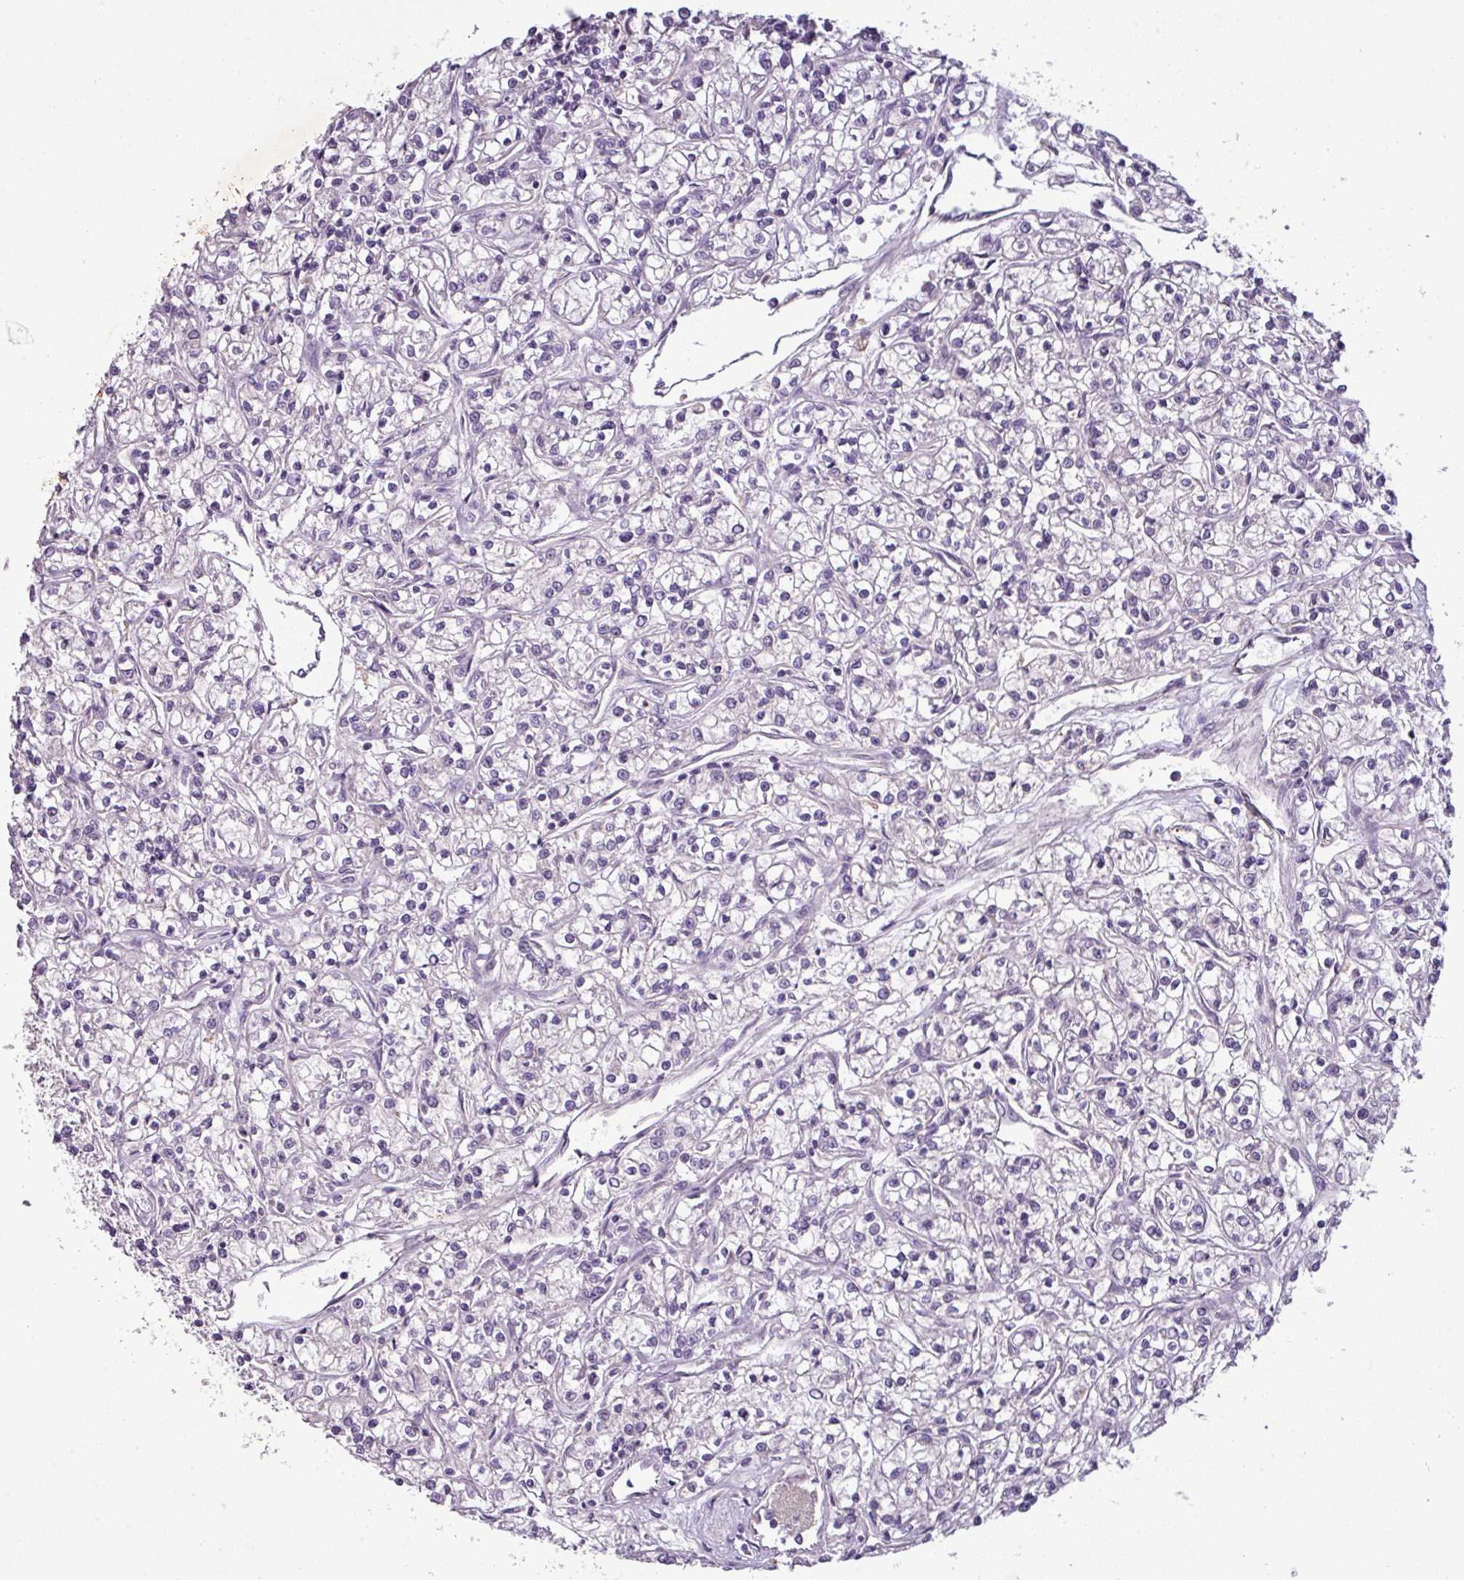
{"staining": {"intensity": "negative", "quantity": "none", "location": "none"}, "tissue": "renal cancer", "cell_type": "Tumor cells", "image_type": "cancer", "snomed": [{"axis": "morphology", "description": "Adenocarcinoma, NOS"}, {"axis": "topography", "description": "Kidney"}], "caption": "Human renal cancer (adenocarcinoma) stained for a protein using IHC shows no staining in tumor cells.", "gene": "PNMA6A", "patient": {"sex": "female", "age": 59}}